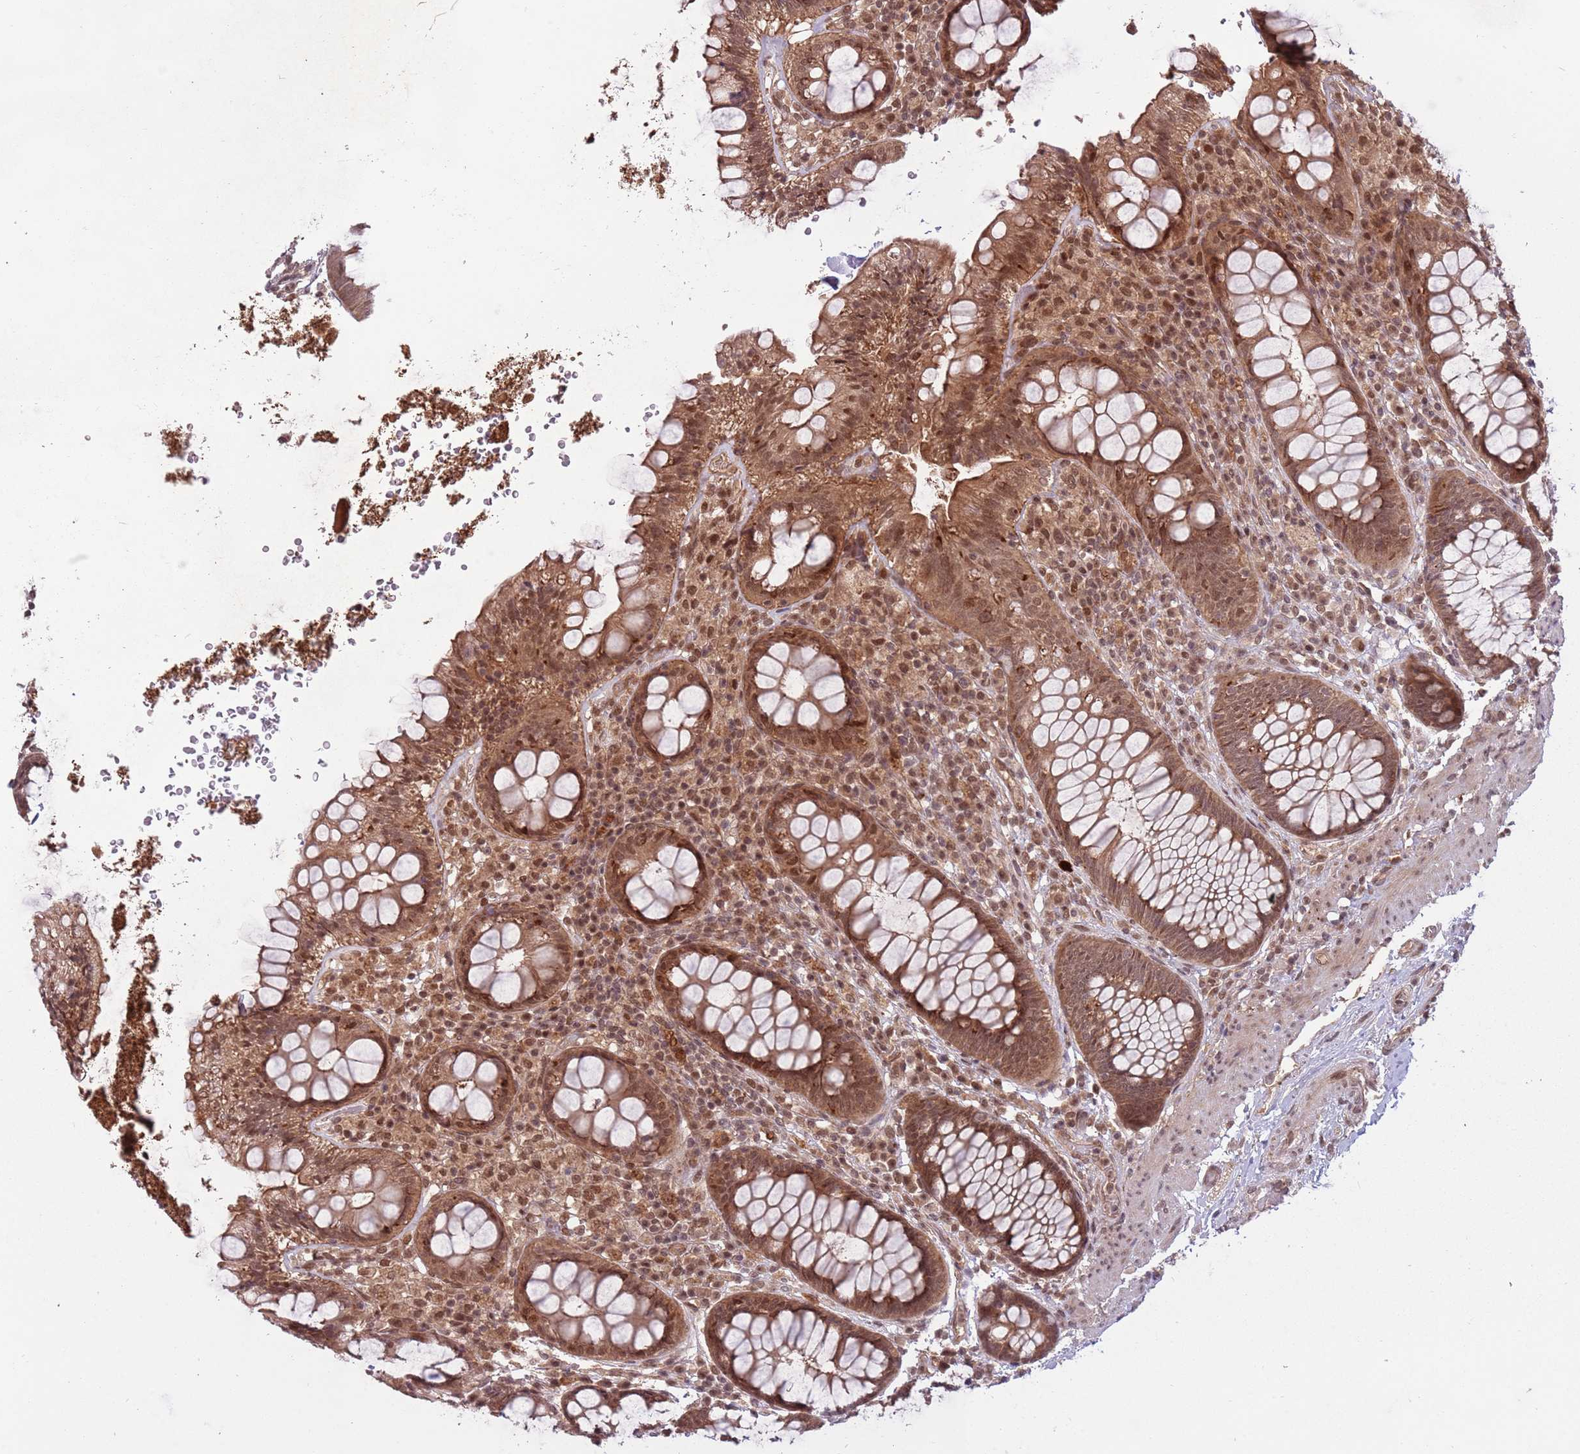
{"staining": {"intensity": "moderate", "quantity": ">75%", "location": "cytoplasmic/membranous,nuclear"}, "tissue": "rectum", "cell_type": "Glandular cells", "image_type": "normal", "snomed": [{"axis": "morphology", "description": "Normal tissue, NOS"}, {"axis": "topography", "description": "Rectum"}], "caption": "A brown stain highlights moderate cytoplasmic/membranous,nuclear positivity of a protein in glandular cells of normal rectum. The protein is stained brown, and the nuclei are stained in blue (DAB IHC with brightfield microscopy, high magnification).", "gene": "ADAMTS3", "patient": {"sex": "male", "age": 83}}